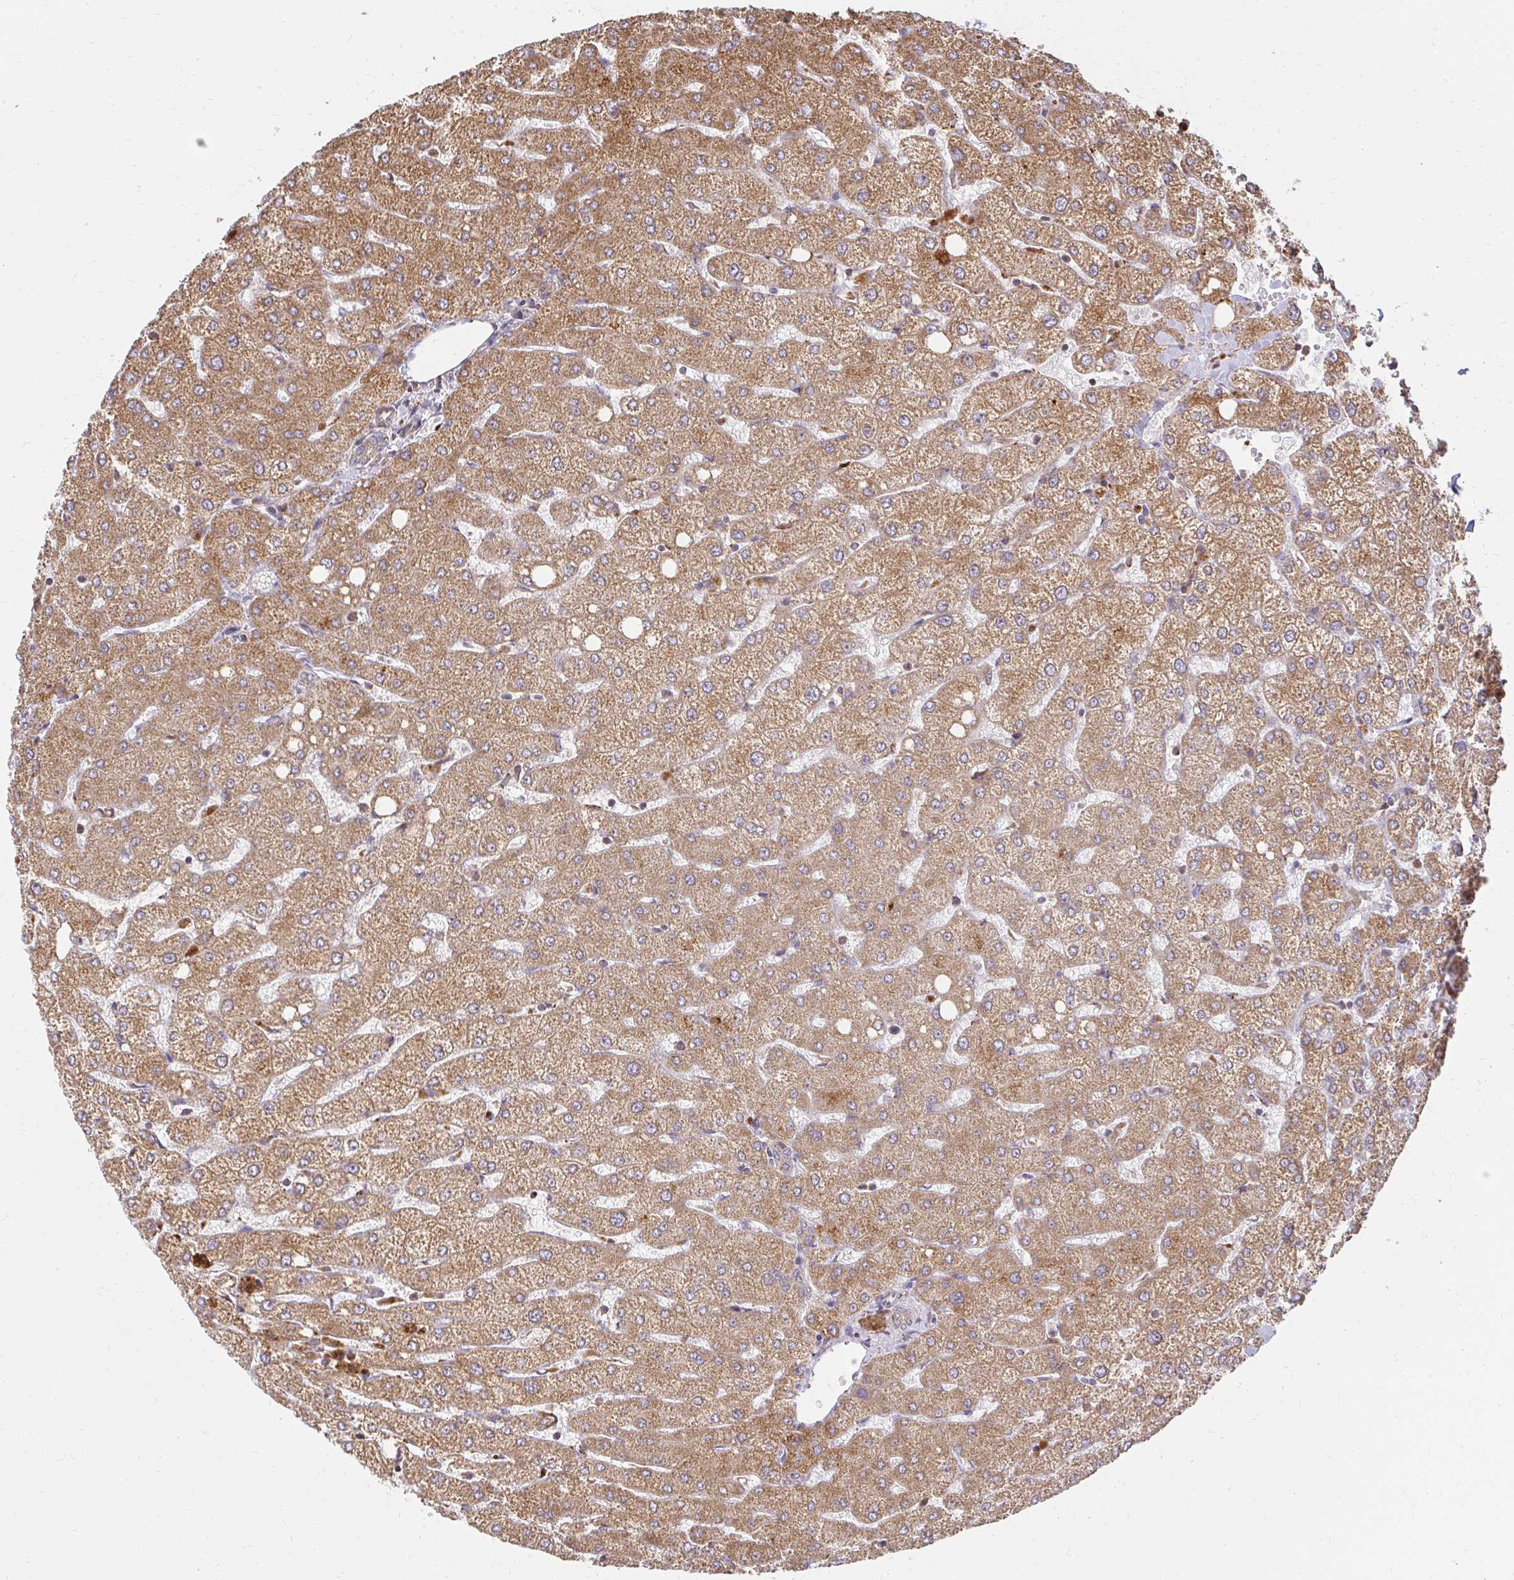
{"staining": {"intensity": "weak", "quantity": "25%-75%", "location": "cytoplasmic/membranous"}, "tissue": "liver", "cell_type": "Cholangiocytes", "image_type": "normal", "snomed": [{"axis": "morphology", "description": "Normal tissue, NOS"}, {"axis": "topography", "description": "Liver"}], "caption": "This is an image of IHC staining of benign liver, which shows weak expression in the cytoplasmic/membranous of cholangiocytes.", "gene": "GNS", "patient": {"sex": "female", "age": 54}}